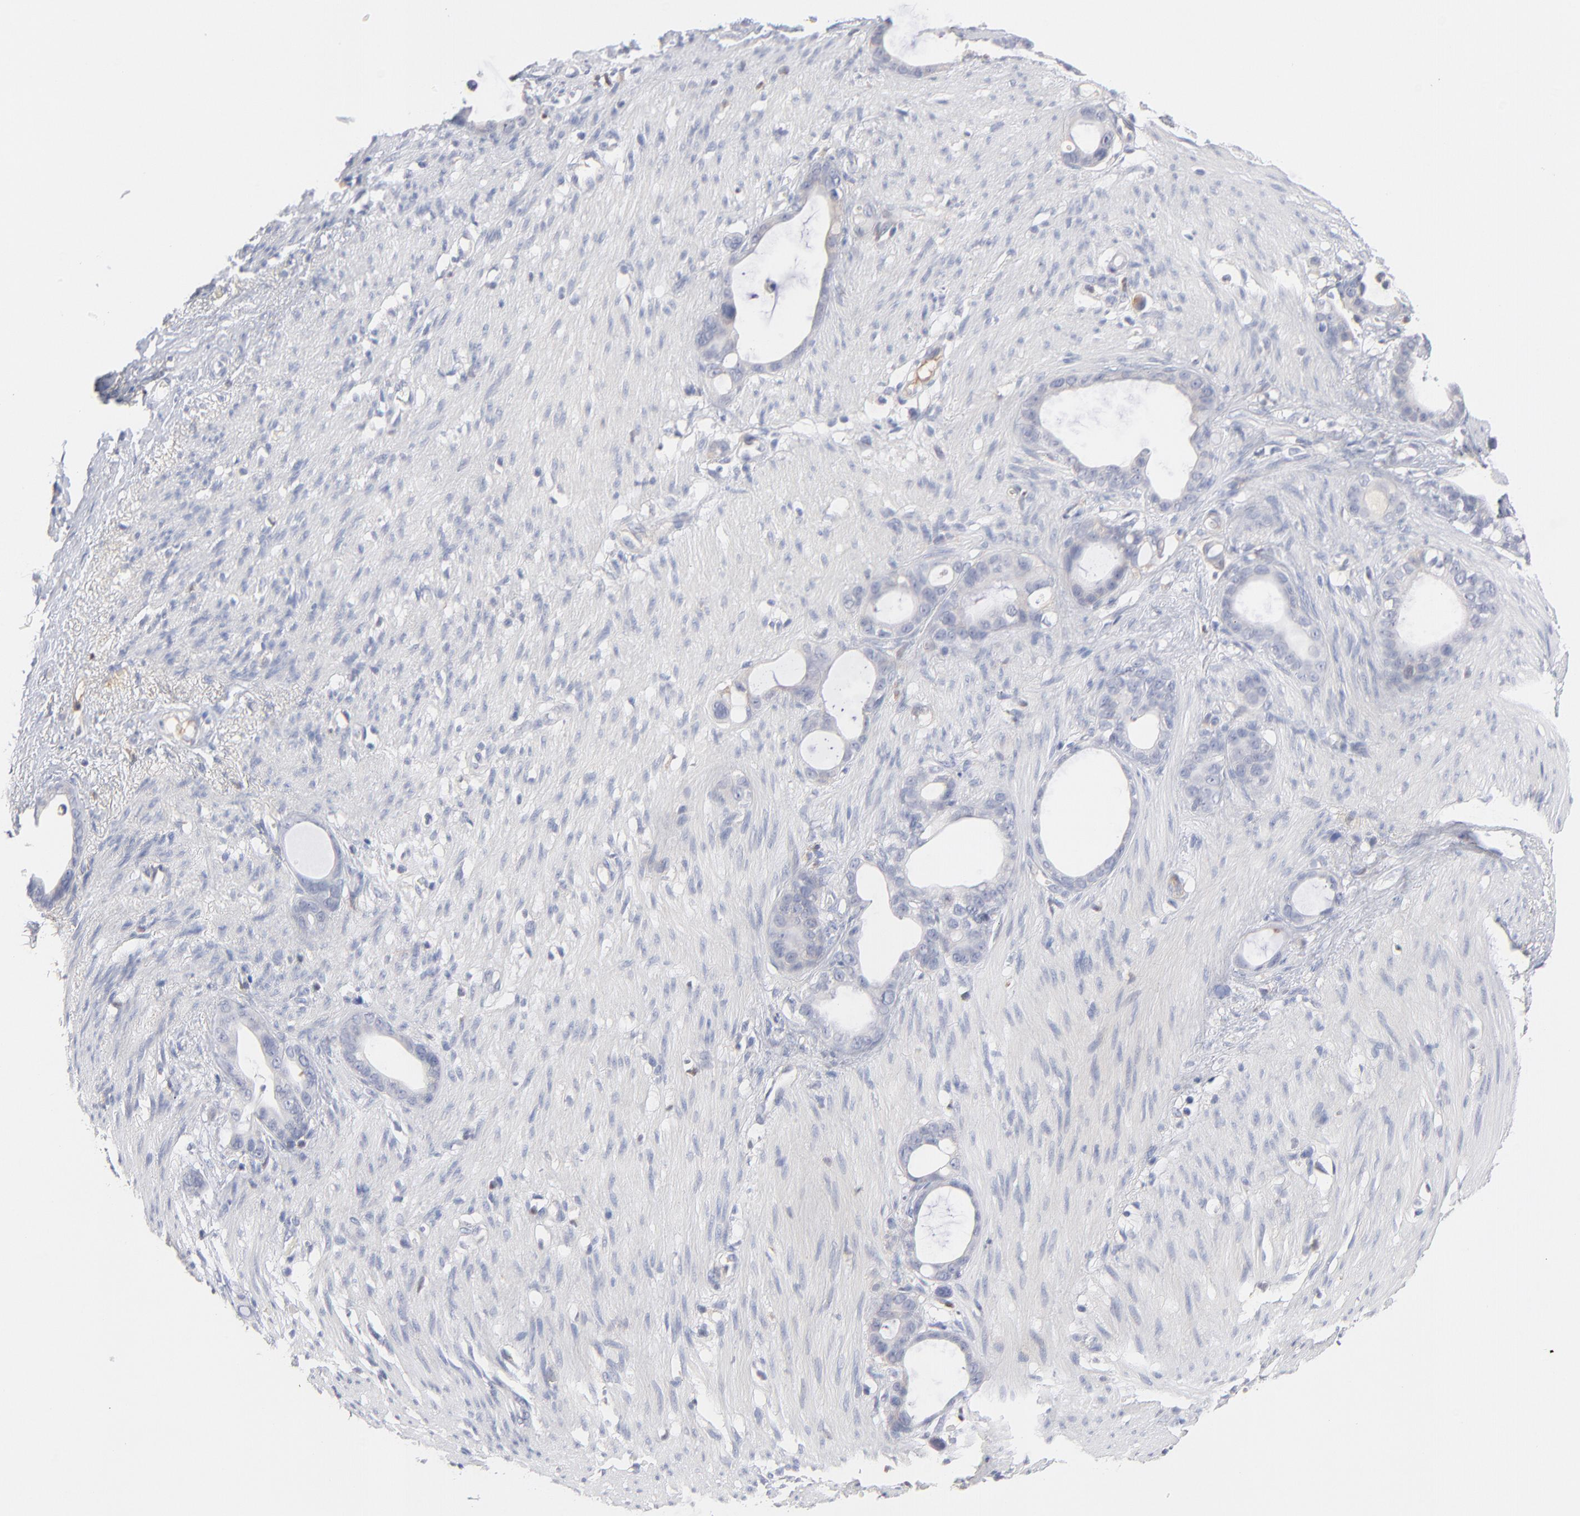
{"staining": {"intensity": "negative", "quantity": "none", "location": "none"}, "tissue": "stomach cancer", "cell_type": "Tumor cells", "image_type": "cancer", "snomed": [{"axis": "morphology", "description": "Adenocarcinoma, NOS"}, {"axis": "topography", "description": "Stomach"}], "caption": "Tumor cells are negative for protein expression in human stomach cancer (adenocarcinoma).", "gene": "F12", "patient": {"sex": "female", "age": 75}}